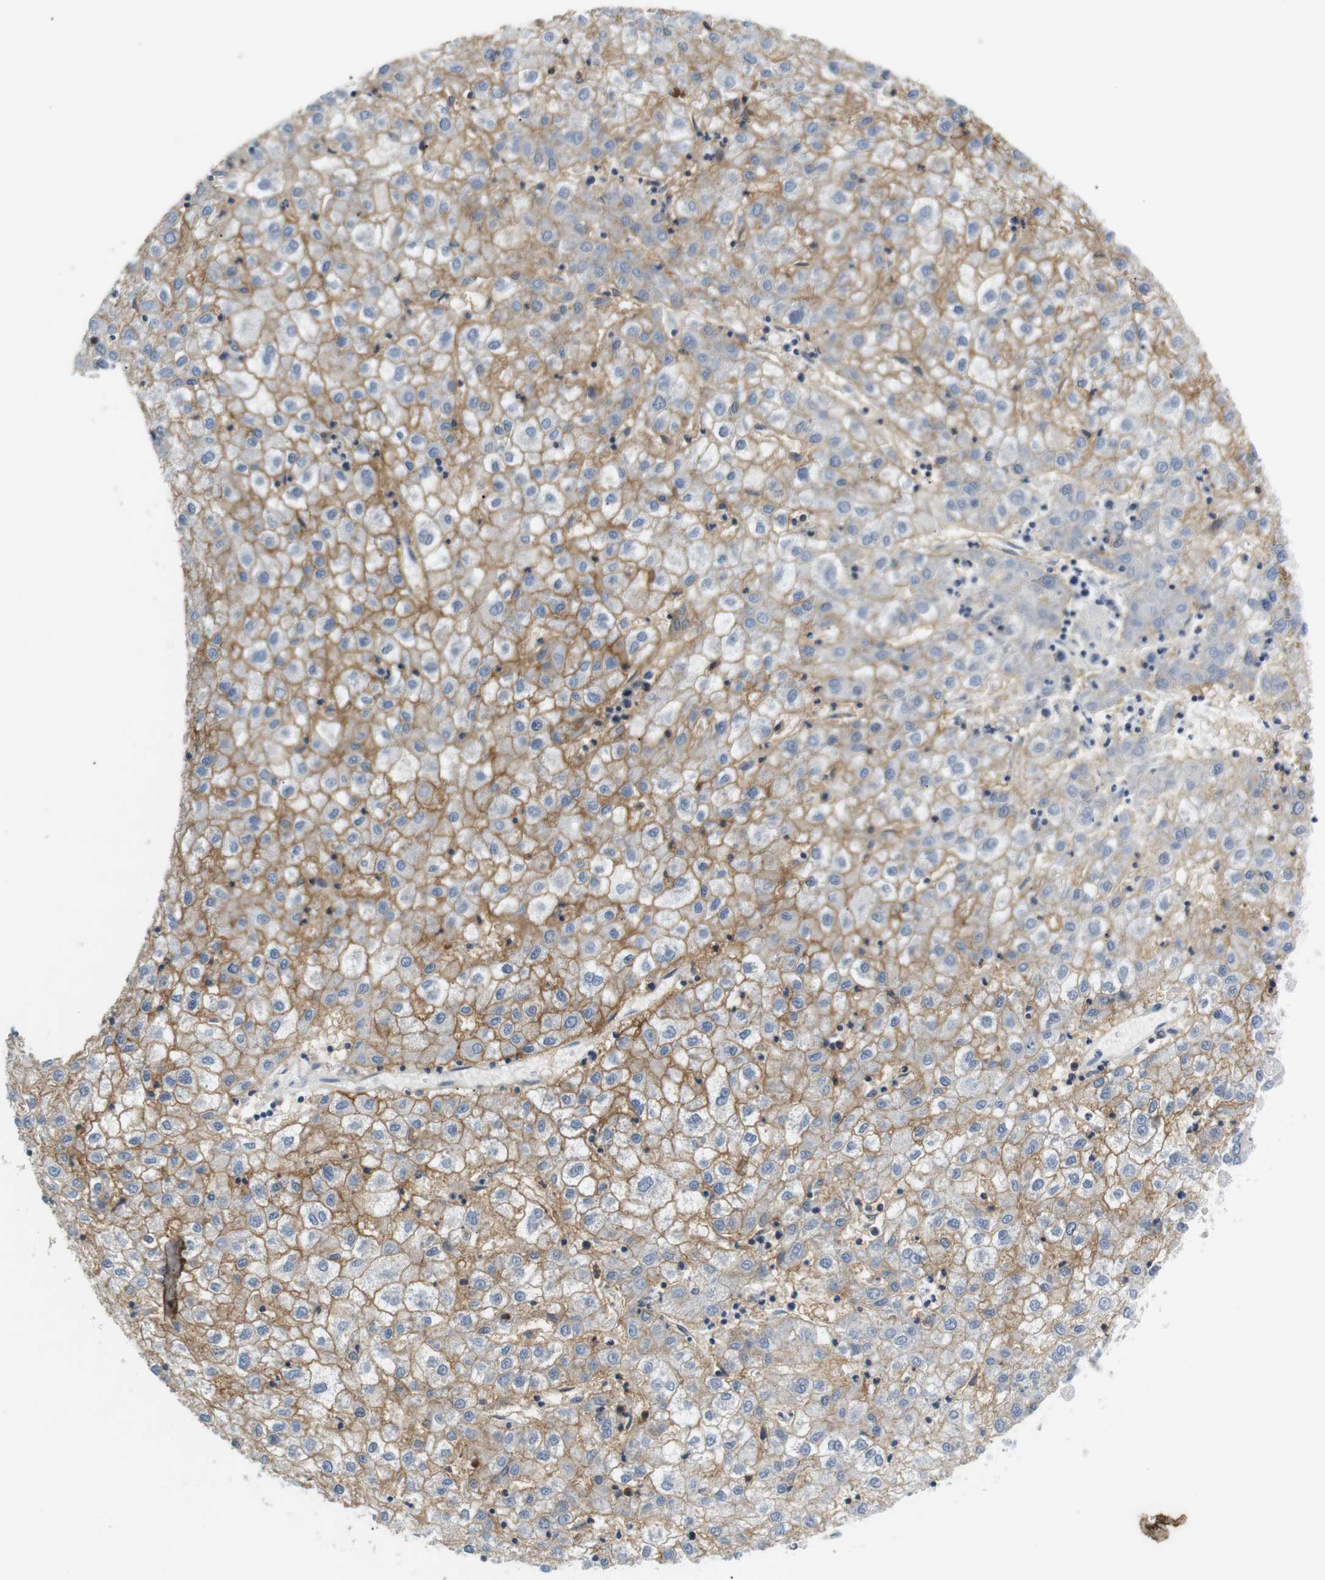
{"staining": {"intensity": "moderate", "quantity": "25%-75%", "location": "cytoplasmic/membranous"}, "tissue": "liver cancer", "cell_type": "Tumor cells", "image_type": "cancer", "snomed": [{"axis": "morphology", "description": "Carcinoma, Hepatocellular, NOS"}, {"axis": "topography", "description": "Liver"}], "caption": "Human liver cancer (hepatocellular carcinoma) stained with a protein marker demonstrates moderate staining in tumor cells.", "gene": "SLC30A1", "patient": {"sex": "male", "age": 72}}